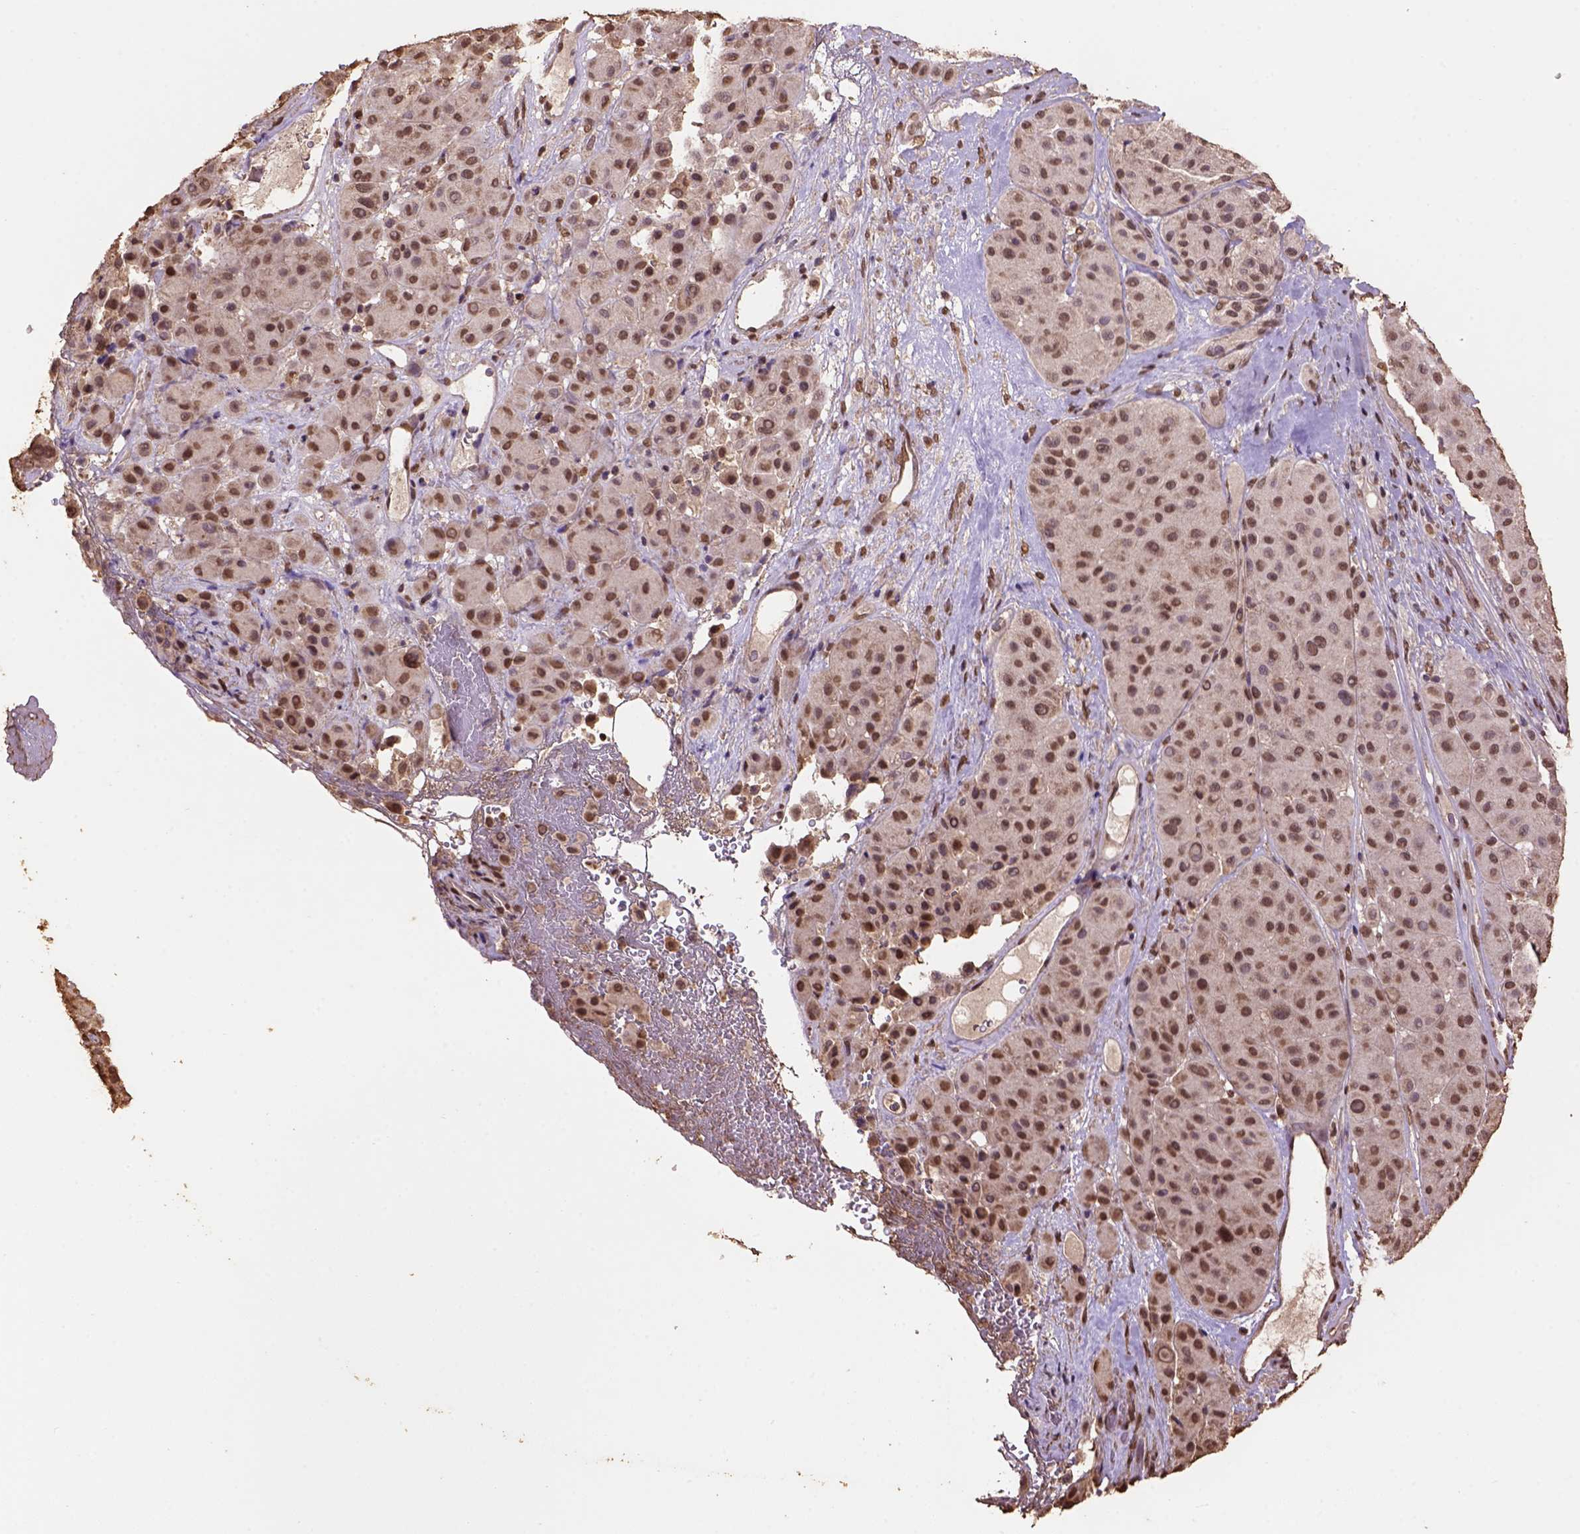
{"staining": {"intensity": "moderate", "quantity": ">75%", "location": "nuclear"}, "tissue": "melanoma", "cell_type": "Tumor cells", "image_type": "cancer", "snomed": [{"axis": "morphology", "description": "Malignant melanoma, Metastatic site"}, {"axis": "topography", "description": "Smooth muscle"}], "caption": "The micrograph exhibits a brown stain indicating the presence of a protein in the nuclear of tumor cells in melanoma.", "gene": "CSTF2T", "patient": {"sex": "male", "age": 41}}